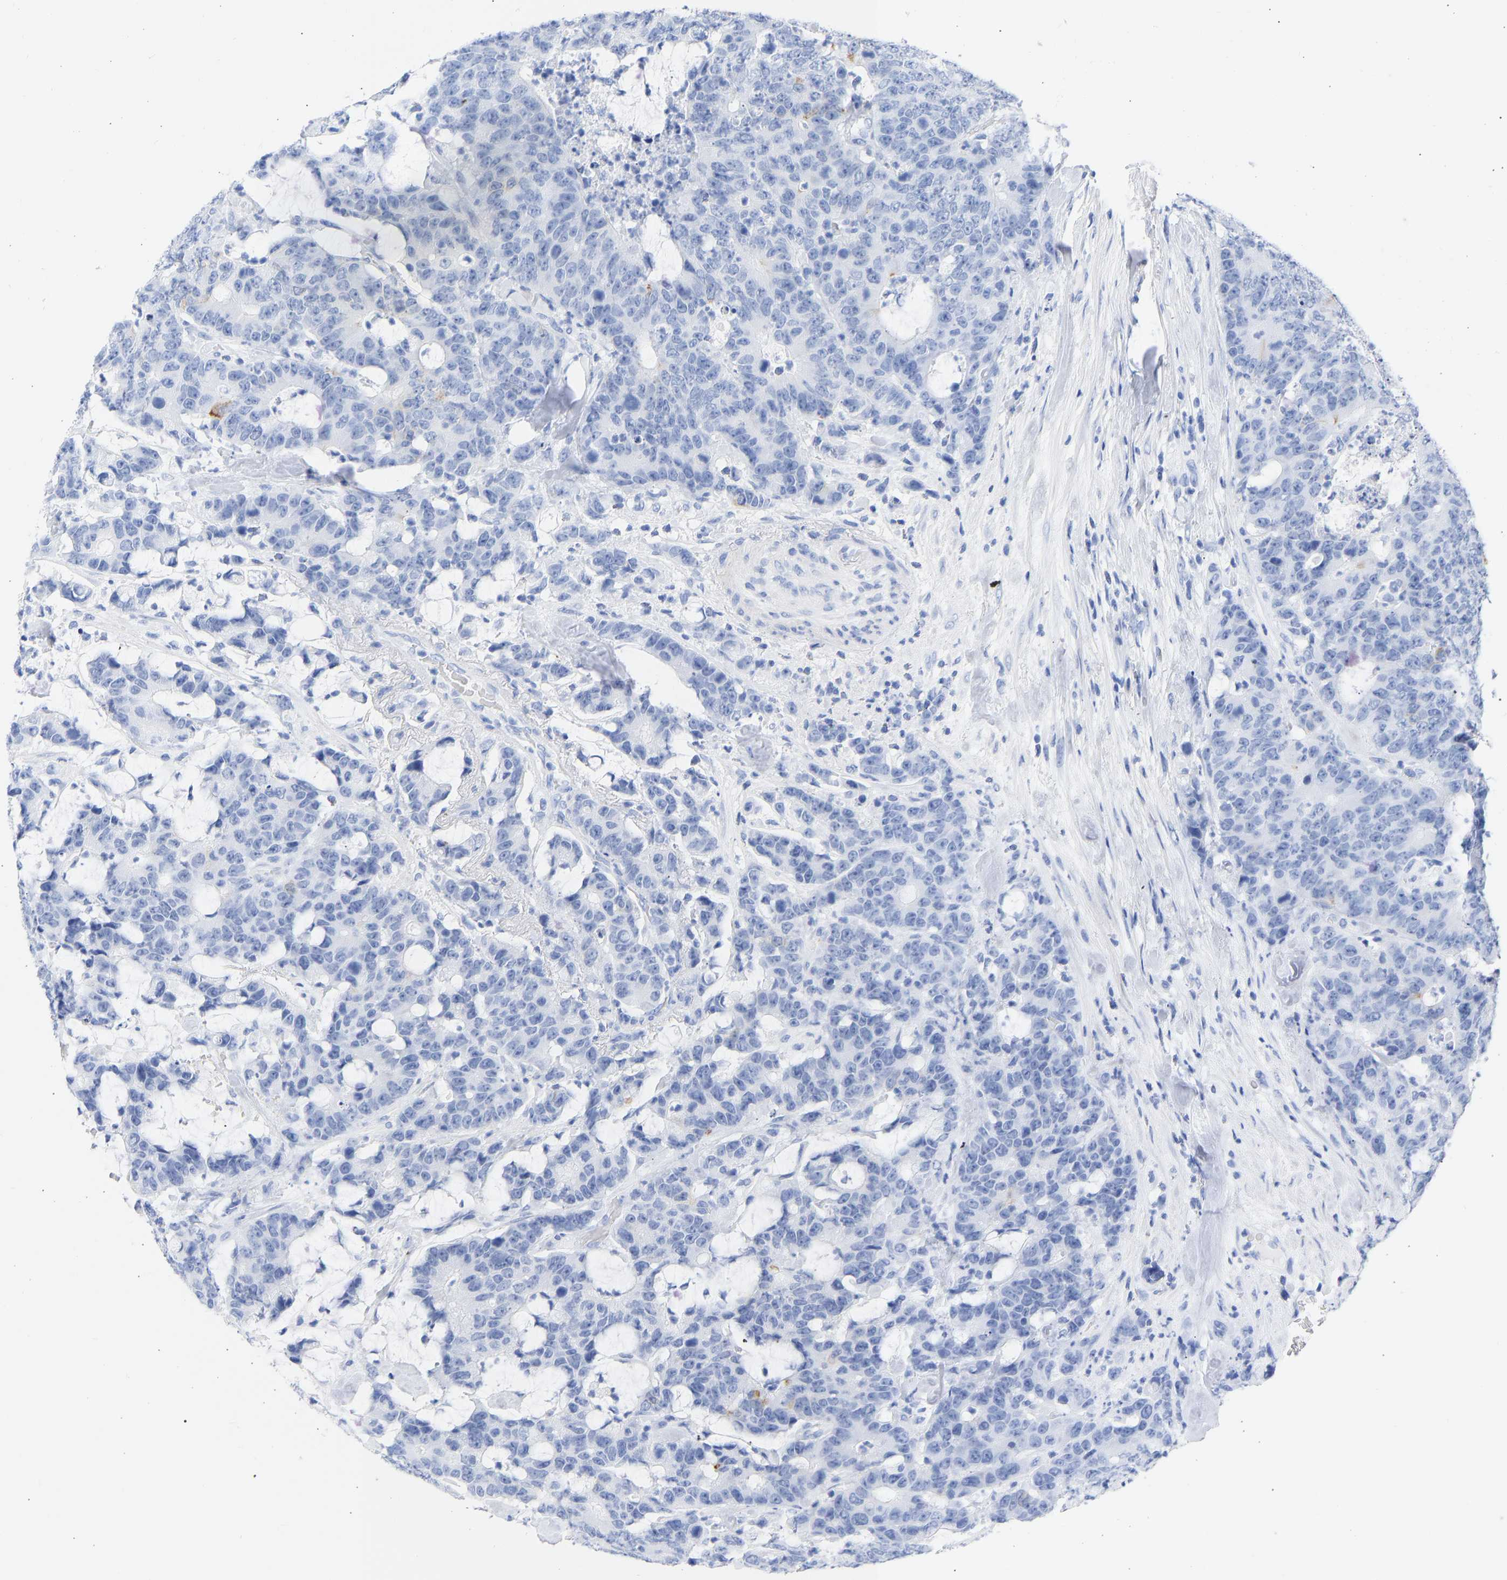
{"staining": {"intensity": "negative", "quantity": "none", "location": "none"}, "tissue": "colorectal cancer", "cell_type": "Tumor cells", "image_type": "cancer", "snomed": [{"axis": "morphology", "description": "Adenocarcinoma, NOS"}, {"axis": "topography", "description": "Colon"}], "caption": "Histopathology image shows no protein positivity in tumor cells of colorectal cancer (adenocarcinoma) tissue.", "gene": "KRT1", "patient": {"sex": "female", "age": 86}}